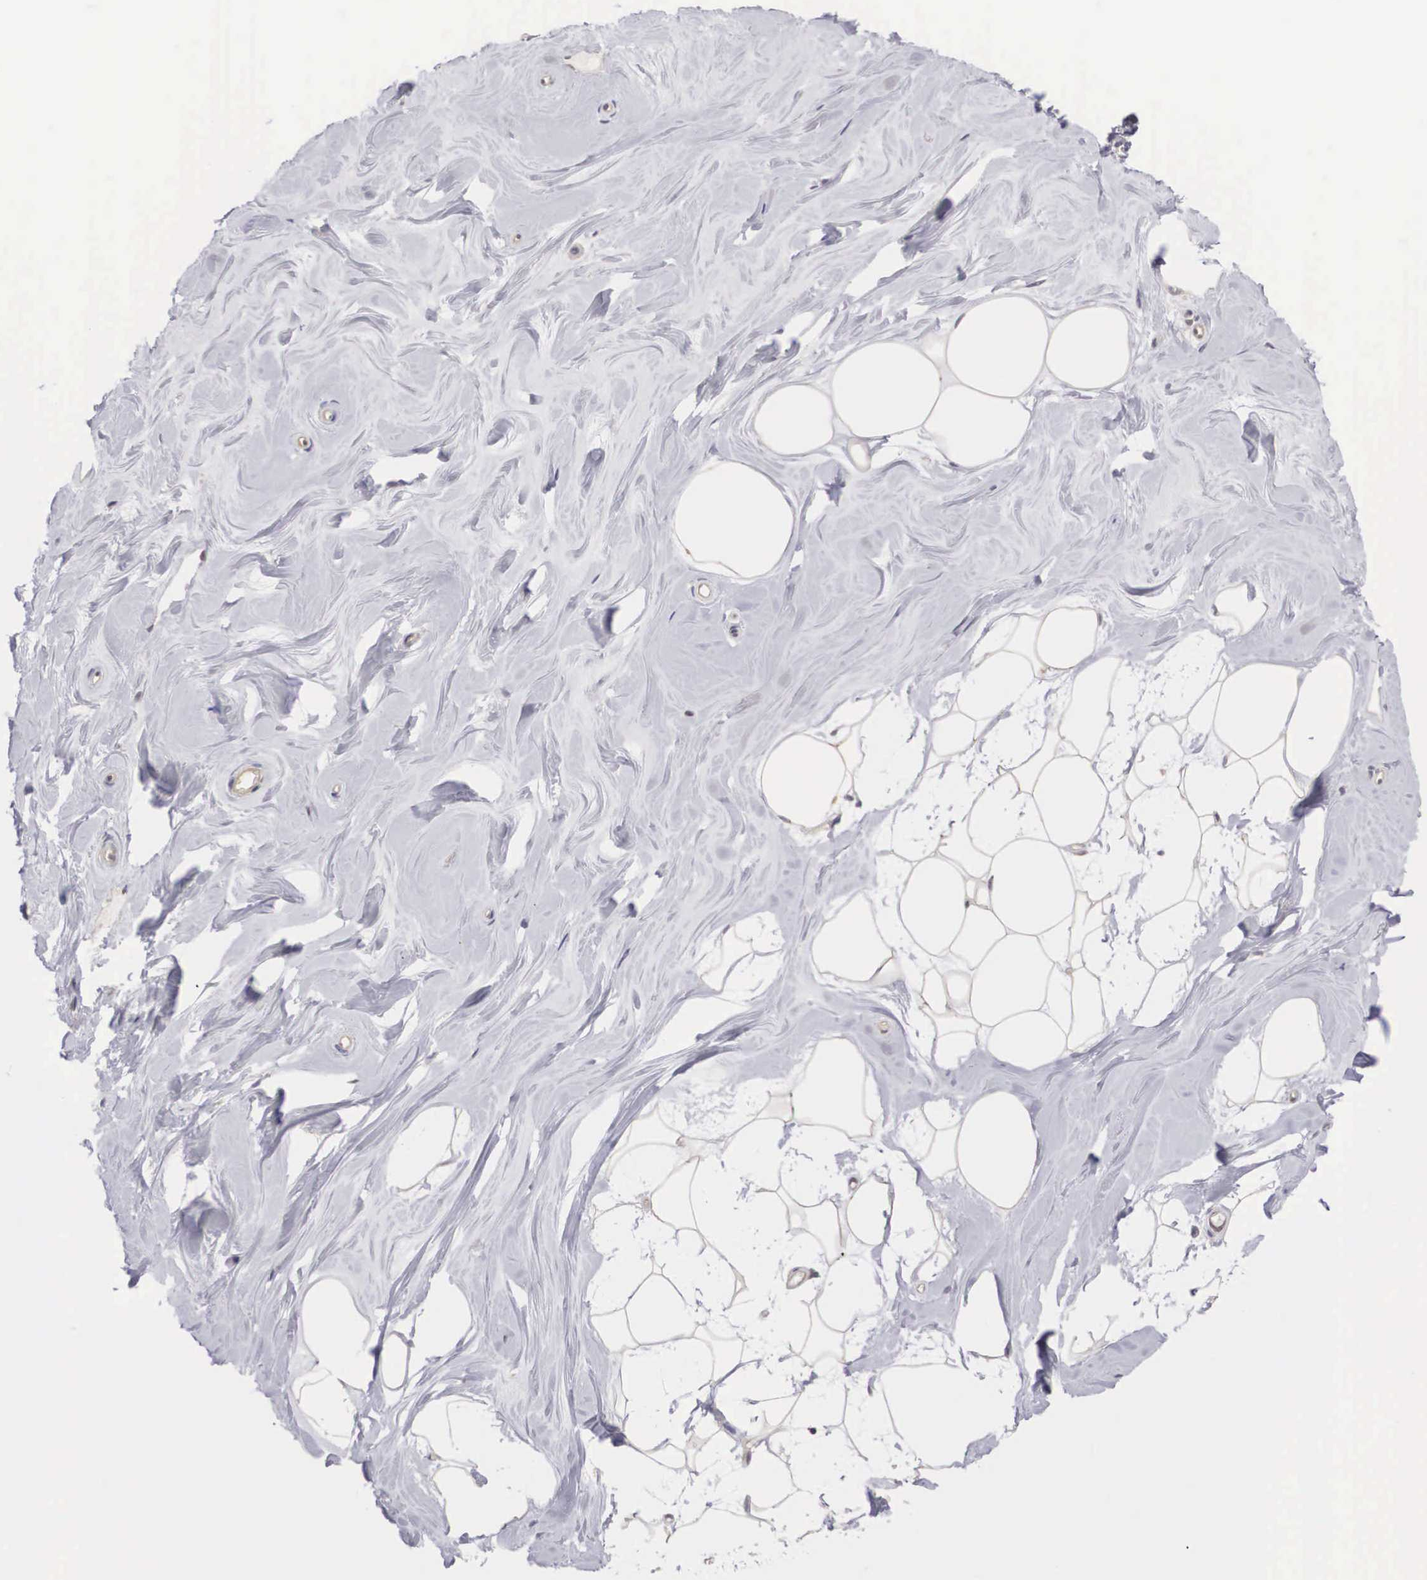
{"staining": {"intensity": "weak", "quantity": "<25%", "location": "cytoplasmic/membranous,nuclear"}, "tissue": "adipose tissue", "cell_type": "Adipocytes", "image_type": "normal", "snomed": [{"axis": "morphology", "description": "Normal tissue, NOS"}, {"axis": "topography", "description": "Breast"}], "caption": "DAB (3,3'-diaminobenzidine) immunohistochemical staining of benign adipose tissue exhibits no significant expression in adipocytes. (Immunohistochemistry (ihc), brightfield microscopy, high magnification).", "gene": "ADSL", "patient": {"sex": "female", "age": 44}}